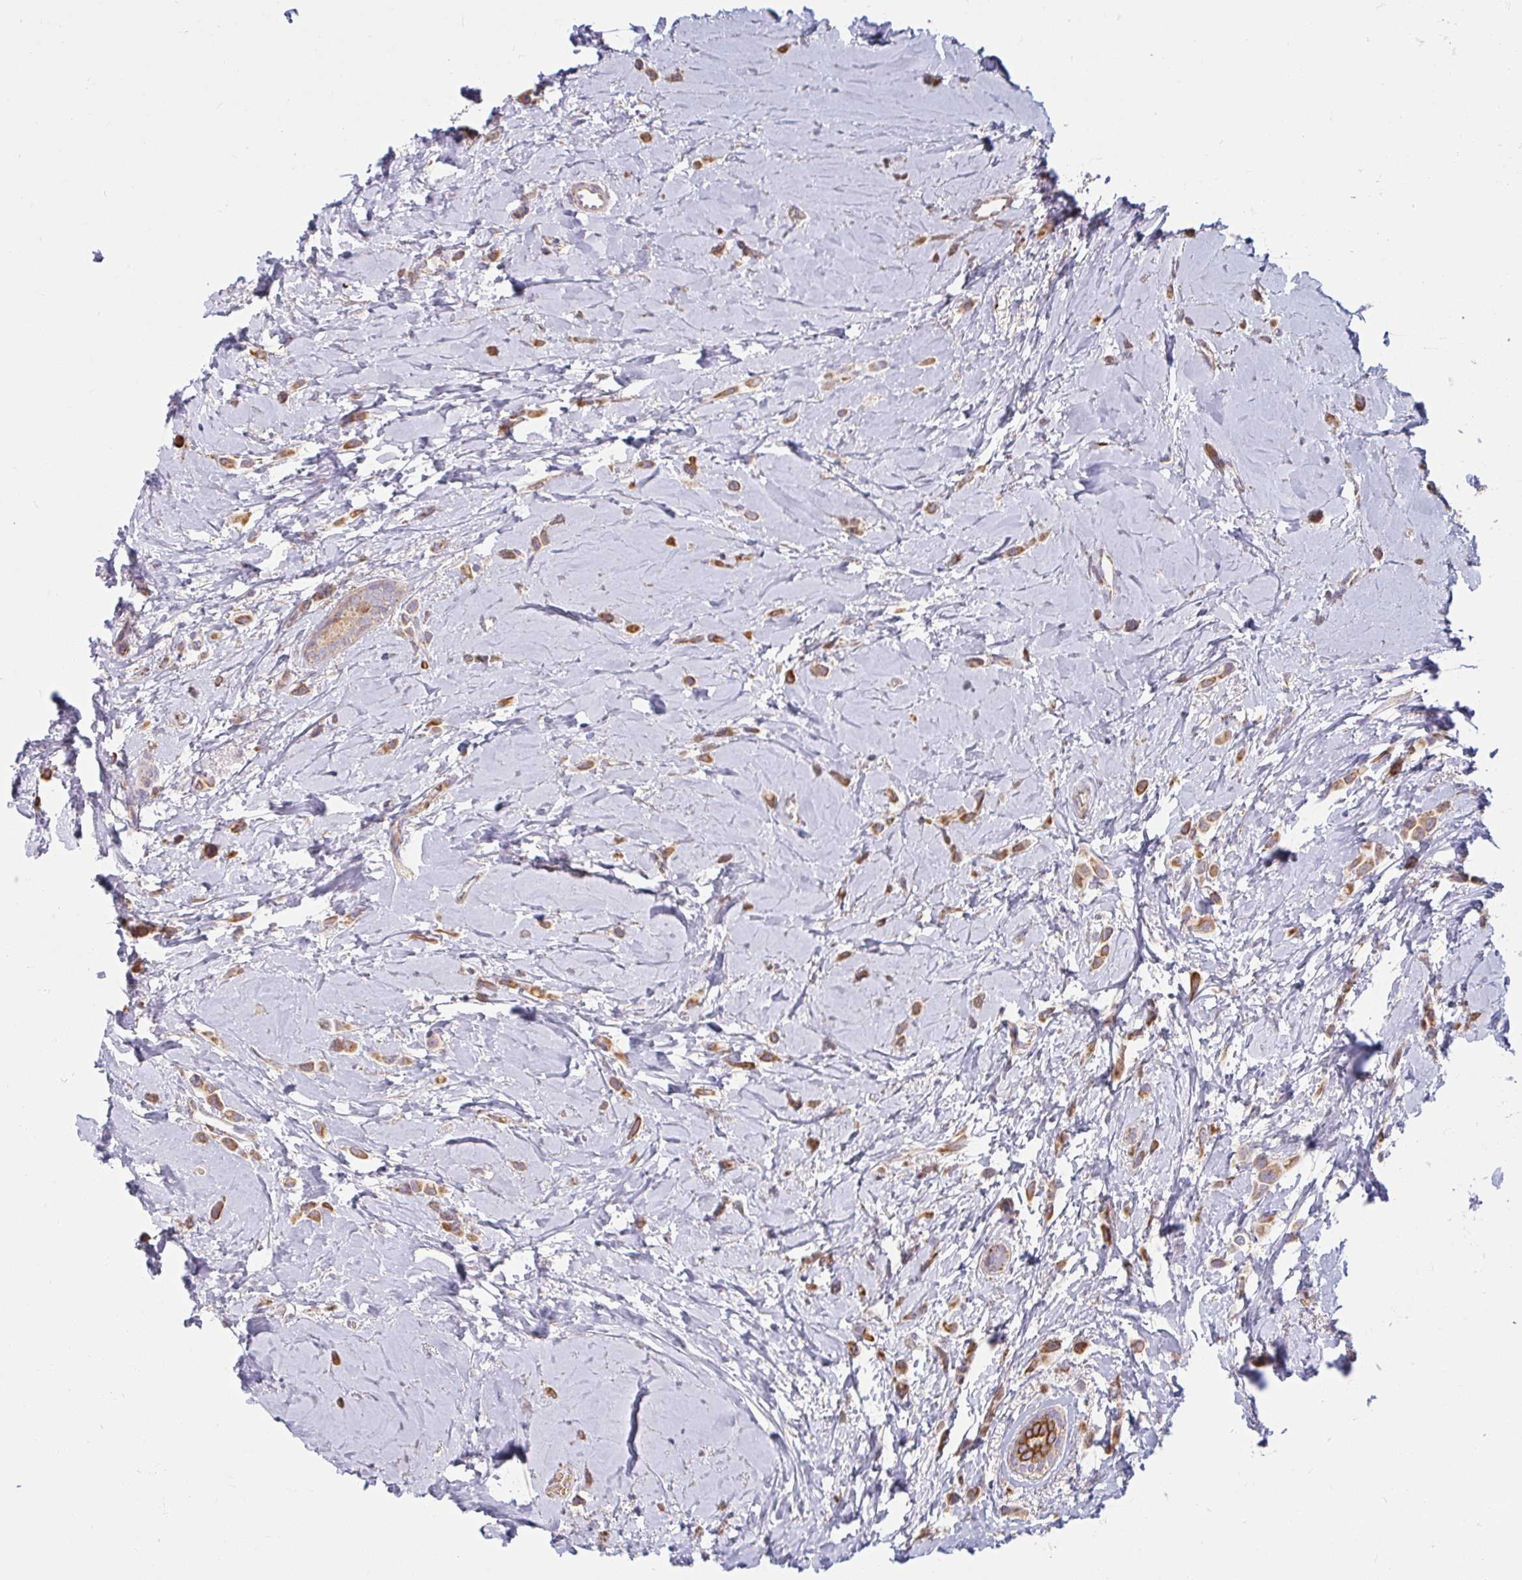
{"staining": {"intensity": "moderate", "quantity": ">75%", "location": "cytoplasmic/membranous"}, "tissue": "breast cancer", "cell_type": "Tumor cells", "image_type": "cancer", "snomed": [{"axis": "morphology", "description": "Lobular carcinoma"}, {"axis": "topography", "description": "Breast"}], "caption": "Immunohistochemistry (IHC) photomicrograph of human breast cancer stained for a protein (brown), which exhibits medium levels of moderate cytoplasmic/membranous expression in approximately >75% of tumor cells.", "gene": "SKP2", "patient": {"sex": "female", "age": 66}}